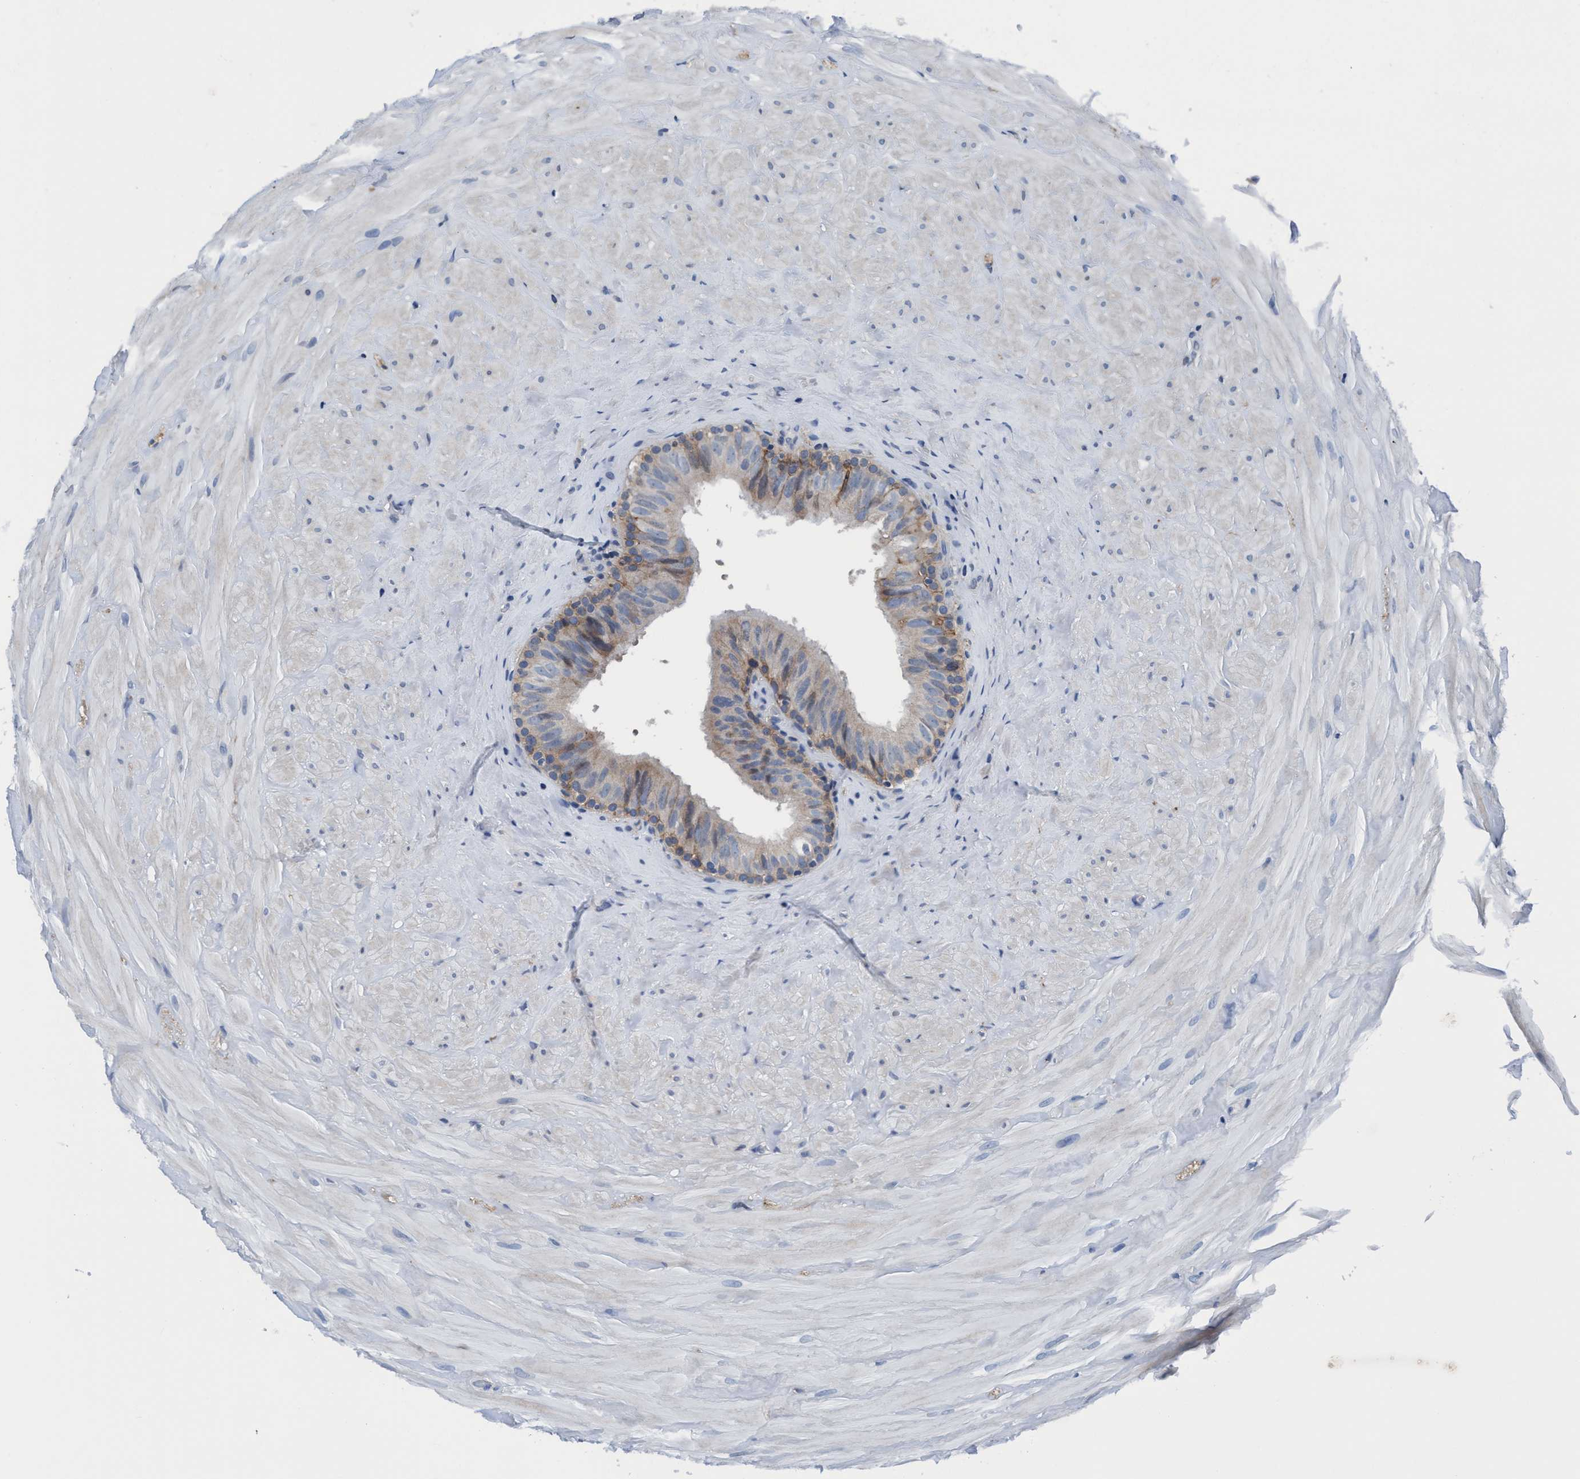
{"staining": {"intensity": "weak", "quantity": "25%-75%", "location": "cytoplasmic/membranous"}, "tissue": "epididymis", "cell_type": "Glandular cells", "image_type": "normal", "snomed": [{"axis": "morphology", "description": "Normal tissue, NOS"}, {"axis": "topography", "description": "Ureter, NOS"}], "caption": "Immunohistochemical staining of normal epididymis shows 25%-75% levels of weak cytoplasmic/membranous protein staining in about 25%-75% of glandular cells.", "gene": "TMEM94", "patient": {"sex": "male", "age": 61}}